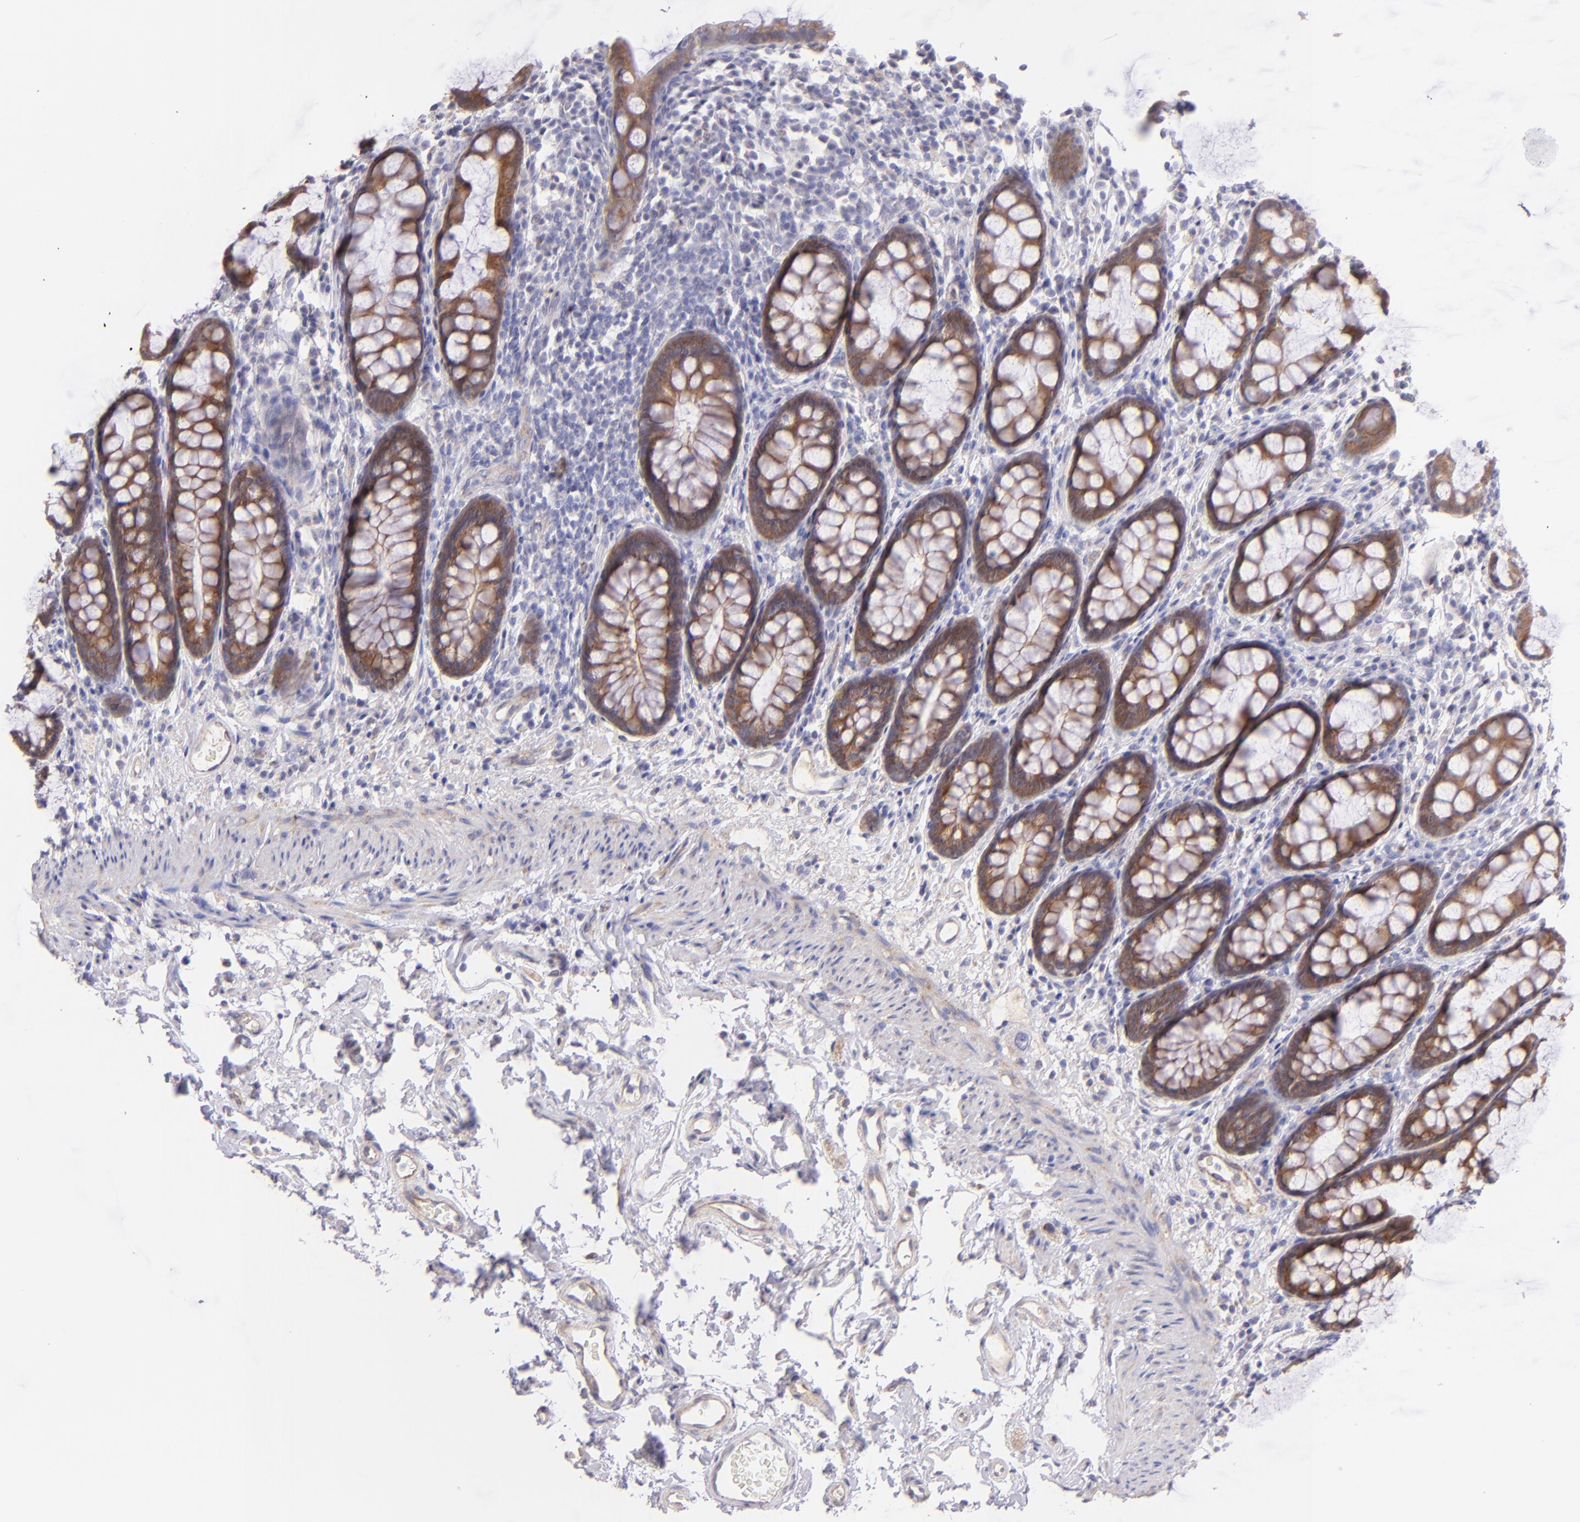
{"staining": {"intensity": "moderate", "quantity": ">75%", "location": "cytoplasmic/membranous"}, "tissue": "rectum", "cell_type": "Glandular cells", "image_type": "normal", "snomed": [{"axis": "morphology", "description": "Normal tissue, NOS"}, {"axis": "topography", "description": "Rectum"}], "caption": "This histopathology image reveals immunohistochemistry (IHC) staining of benign rectum, with medium moderate cytoplasmic/membranous expression in approximately >75% of glandular cells.", "gene": "SH2D4A", "patient": {"sex": "male", "age": 92}}